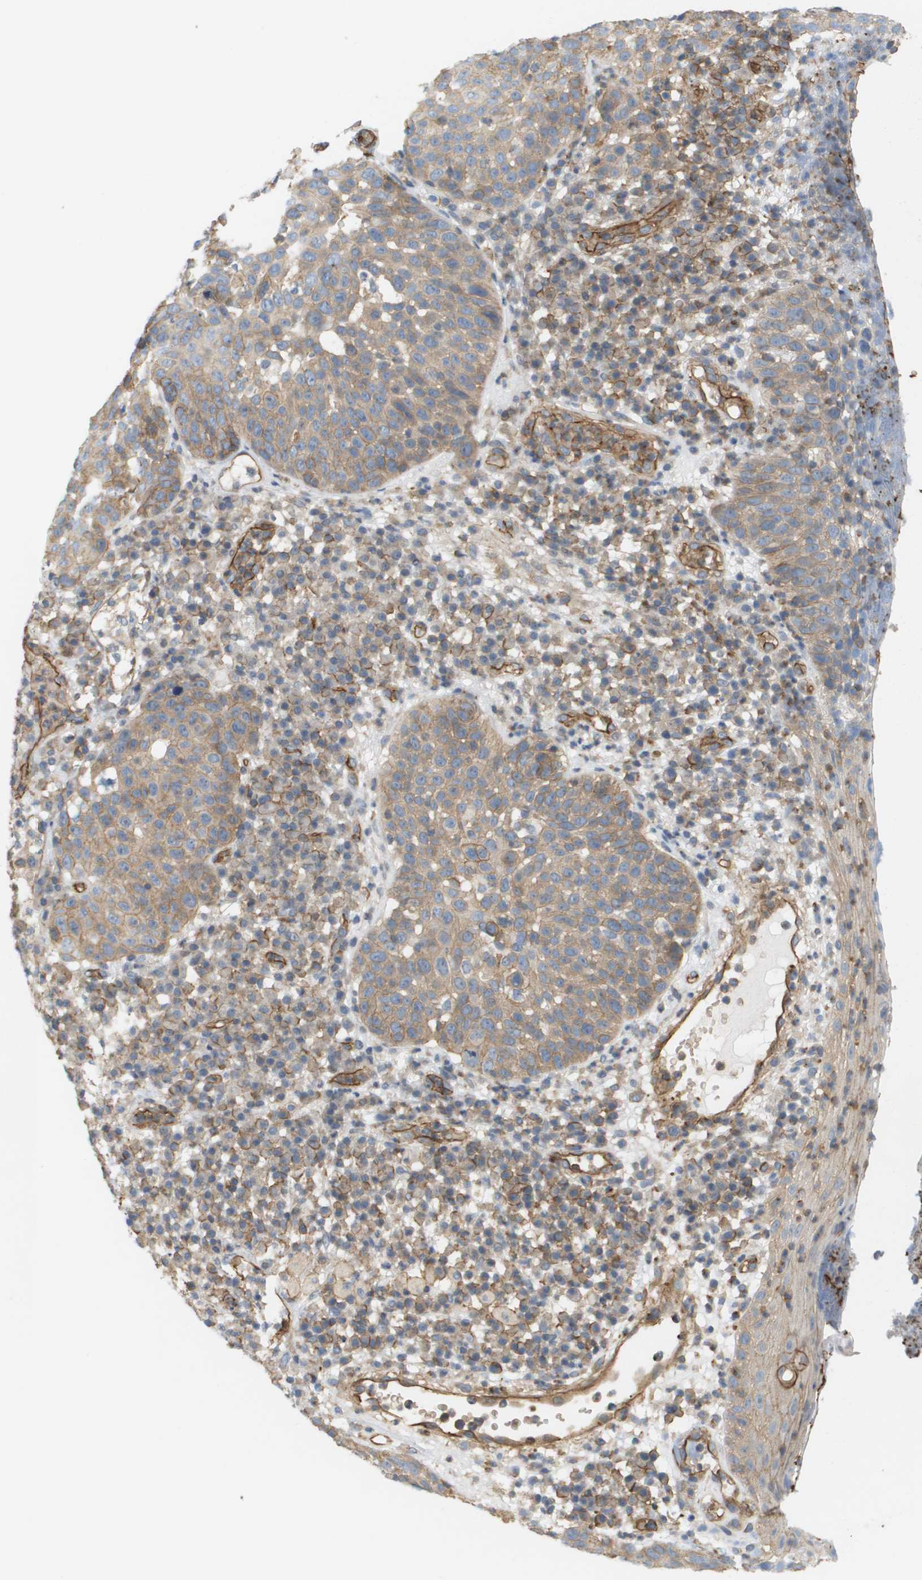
{"staining": {"intensity": "weak", "quantity": ">75%", "location": "cytoplasmic/membranous"}, "tissue": "skin cancer", "cell_type": "Tumor cells", "image_type": "cancer", "snomed": [{"axis": "morphology", "description": "Squamous cell carcinoma in situ, NOS"}, {"axis": "morphology", "description": "Squamous cell carcinoma, NOS"}, {"axis": "topography", "description": "Skin"}], "caption": "Skin cancer stained with DAB (3,3'-diaminobenzidine) immunohistochemistry (IHC) reveals low levels of weak cytoplasmic/membranous staining in about >75% of tumor cells.", "gene": "SGMS2", "patient": {"sex": "male", "age": 93}}